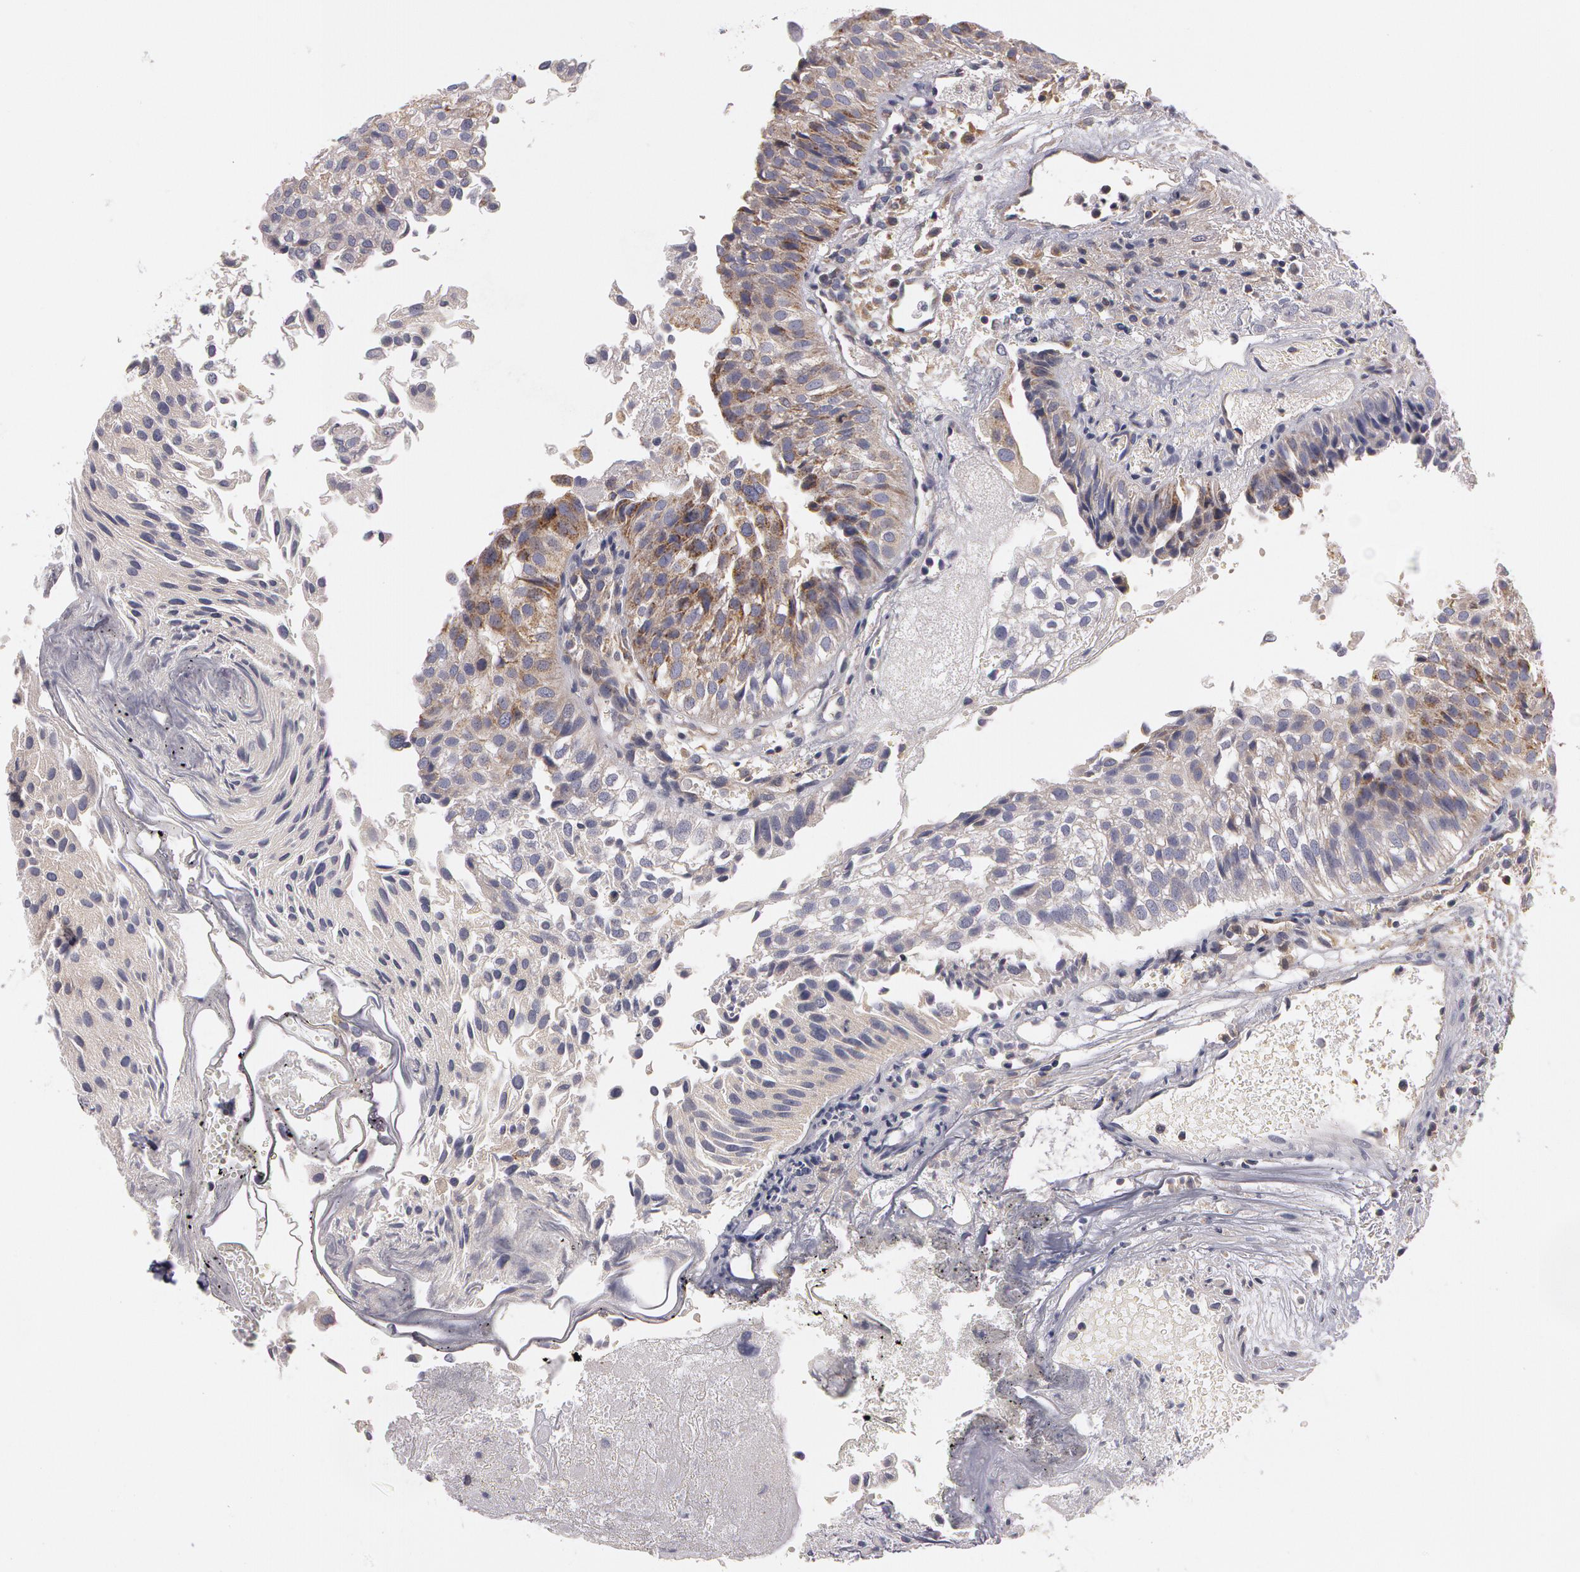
{"staining": {"intensity": "moderate", "quantity": "25%-75%", "location": "cytoplasmic/membranous"}, "tissue": "urothelial cancer", "cell_type": "Tumor cells", "image_type": "cancer", "snomed": [{"axis": "morphology", "description": "Urothelial carcinoma, Low grade"}, {"axis": "topography", "description": "Urinary bladder"}], "caption": "Immunohistochemistry (IHC) staining of urothelial cancer, which displays medium levels of moderate cytoplasmic/membranous expression in about 25%-75% of tumor cells indicating moderate cytoplasmic/membranous protein expression. The staining was performed using DAB (3,3'-diaminobenzidine) (brown) for protein detection and nuclei were counterstained in hematoxylin (blue).", "gene": "NEK9", "patient": {"sex": "female", "age": 89}}